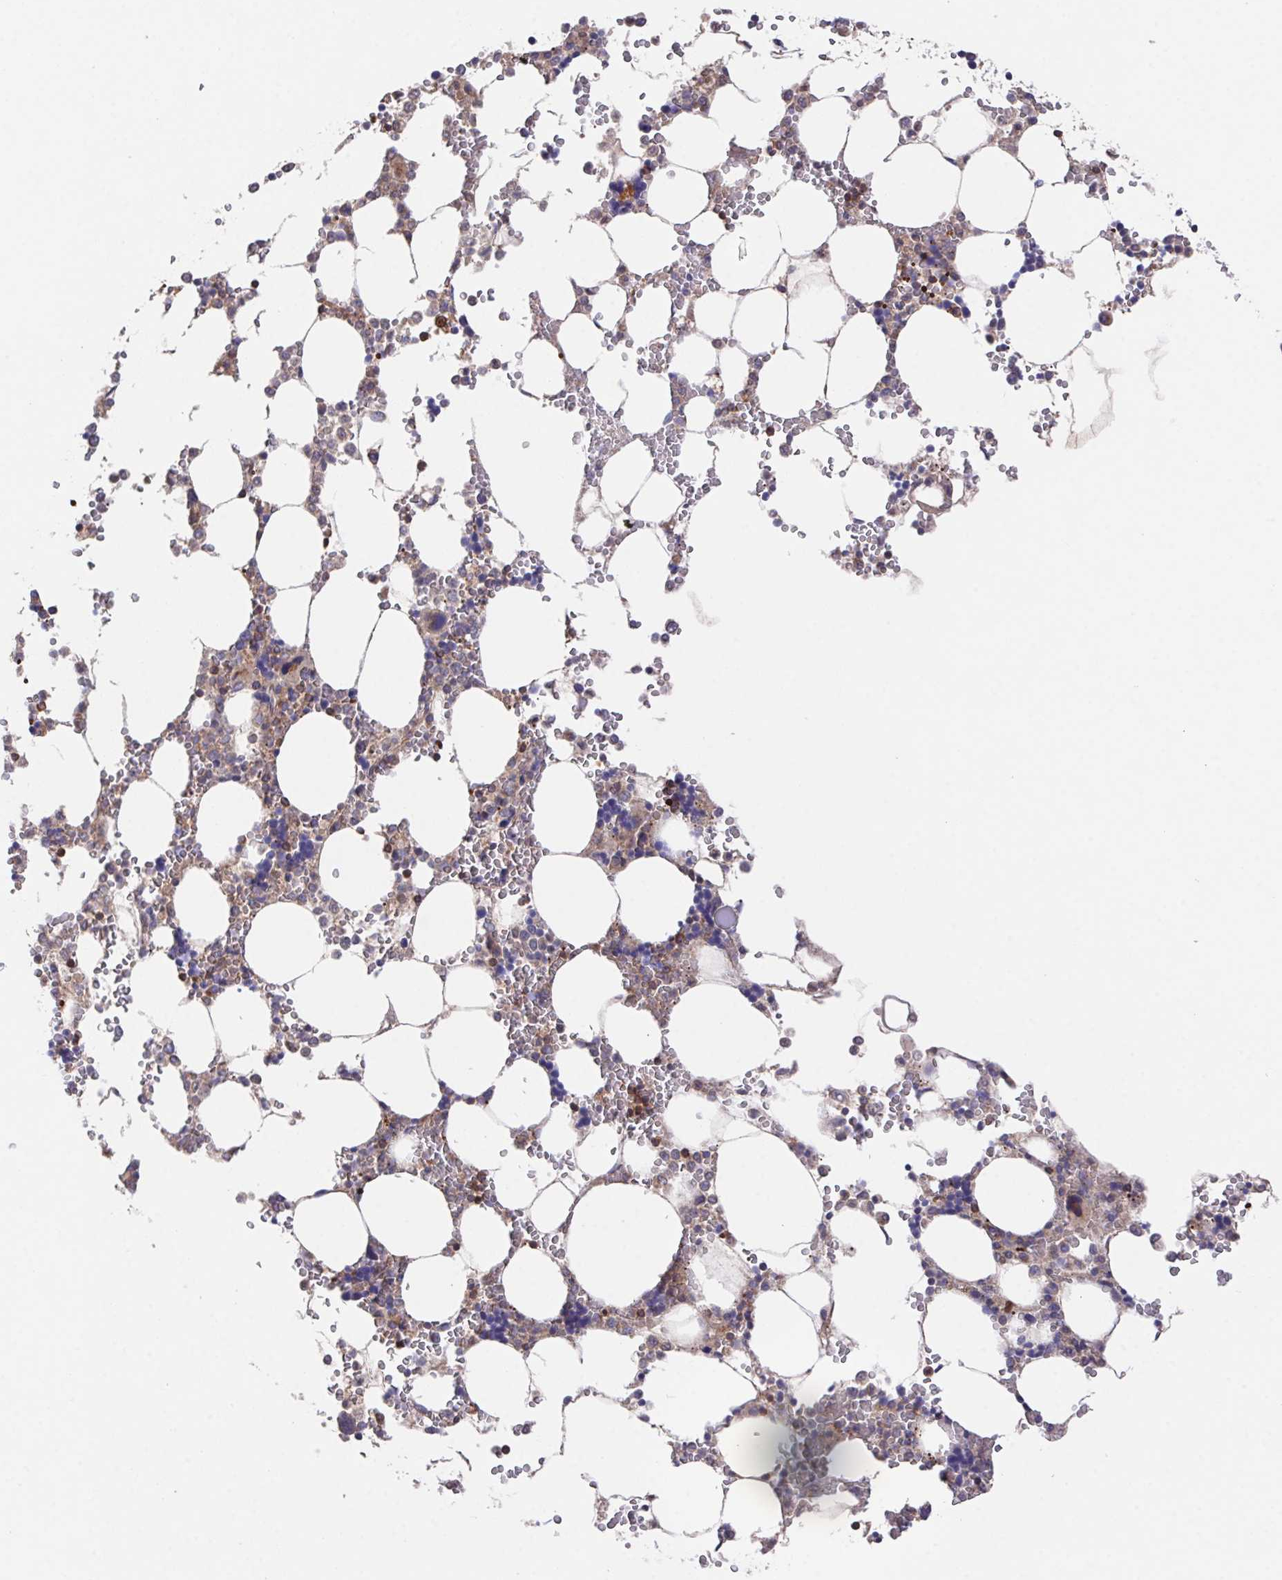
{"staining": {"intensity": "moderate", "quantity": "<25%", "location": "cytoplasmic/membranous"}, "tissue": "bone marrow", "cell_type": "Hematopoietic cells", "image_type": "normal", "snomed": [{"axis": "morphology", "description": "Normal tissue, NOS"}, {"axis": "topography", "description": "Bone marrow"}], "caption": "Hematopoietic cells display low levels of moderate cytoplasmic/membranous expression in about <25% of cells in benign bone marrow.", "gene": "FAM241A", "patient": {"sex": "male", "age": 64}}